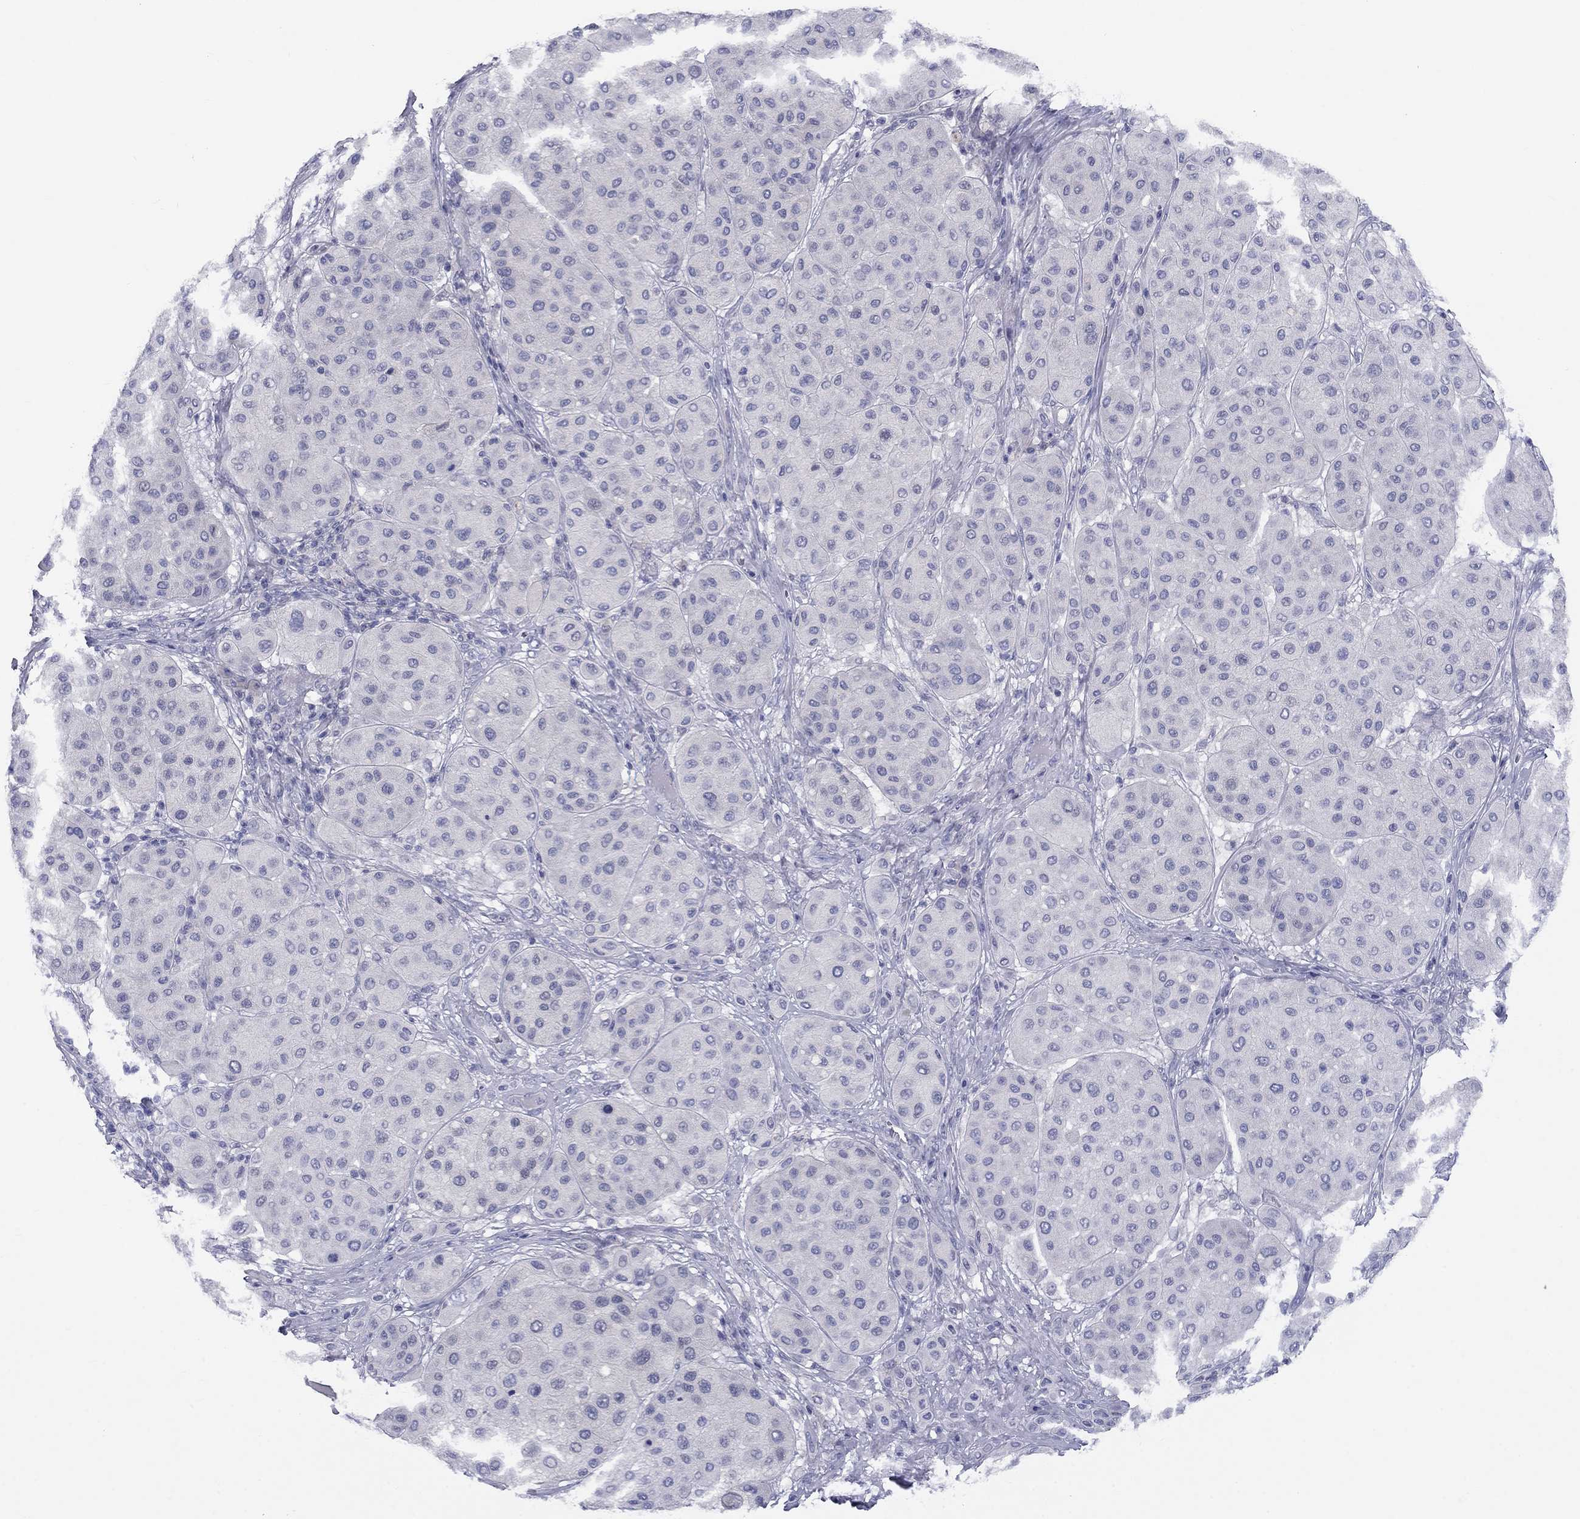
{"staining": {"intensity": "negative", "quantity": "none", "location": "none"}, "tissue": "melanoma", "cell_type": "Tumor cells", "image_type": "cancer", "snomed": [{"axis": "morphology", "description": "Malignant melanoma, Metastatic site"}, {"axis": "topography", "description": "Smooth muscle"}], "caption": "The immunohistochemistry photomicrograph has no significant staining in tumor cells of melanoma tissue.", "gene": "CACNA1A", "patient": {"sex": "male", "age": 41}}